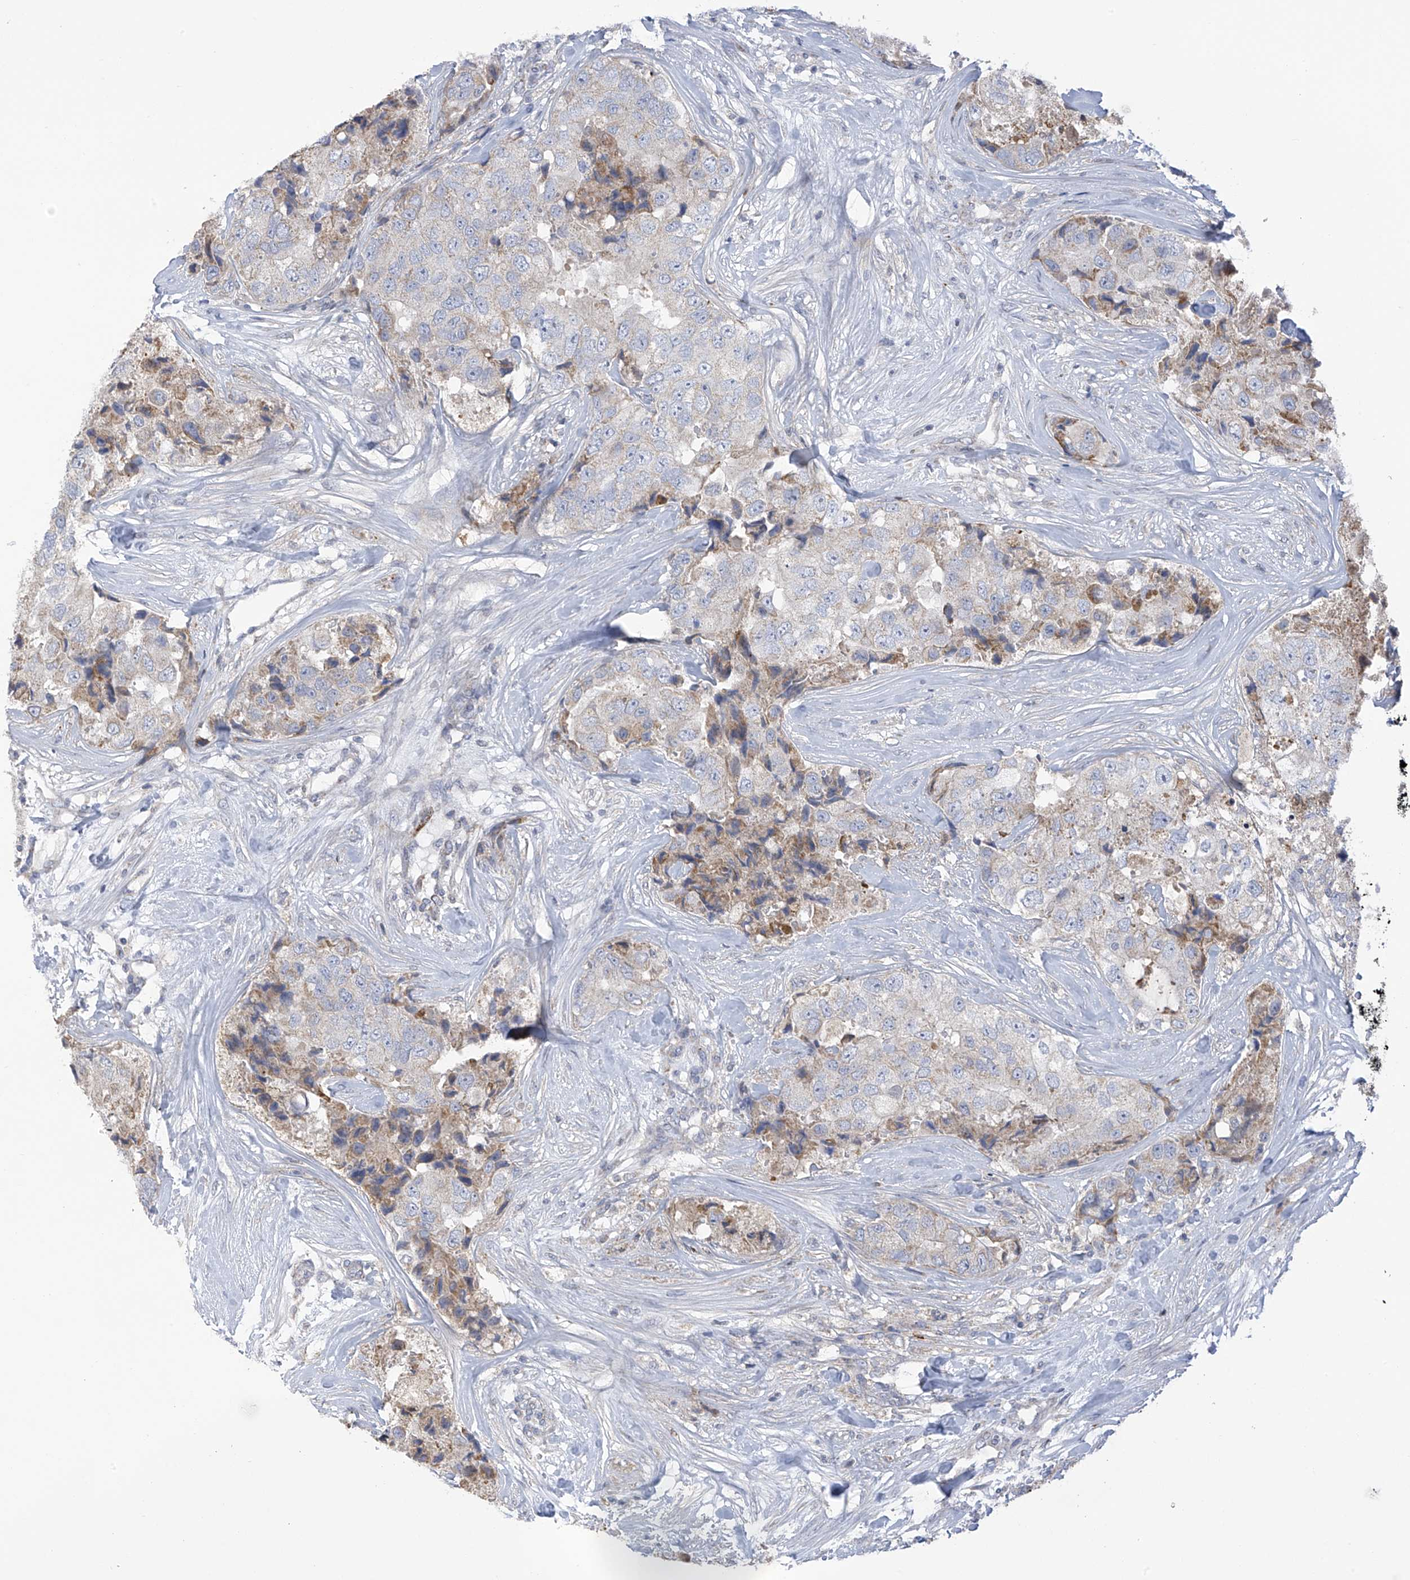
{"staining": {"intensity": "negative", "quantity": "none", "location": "none"}, "tissue": "breast cancer", "cell_type": "Tumor cells", "image_type": "cancer", "snomed": [{"axis": "morphology", "description": "Duct carcinoma"}, {"axis": "topography", "description": "Breast"}], "caption": "Breast cancer (infiltrating ductal carcinoma) stained for a protein using IHC displays no staining tumor cells.", "gene": "SLCO4A1", "patient": {"sex": "female", "age": 62}}